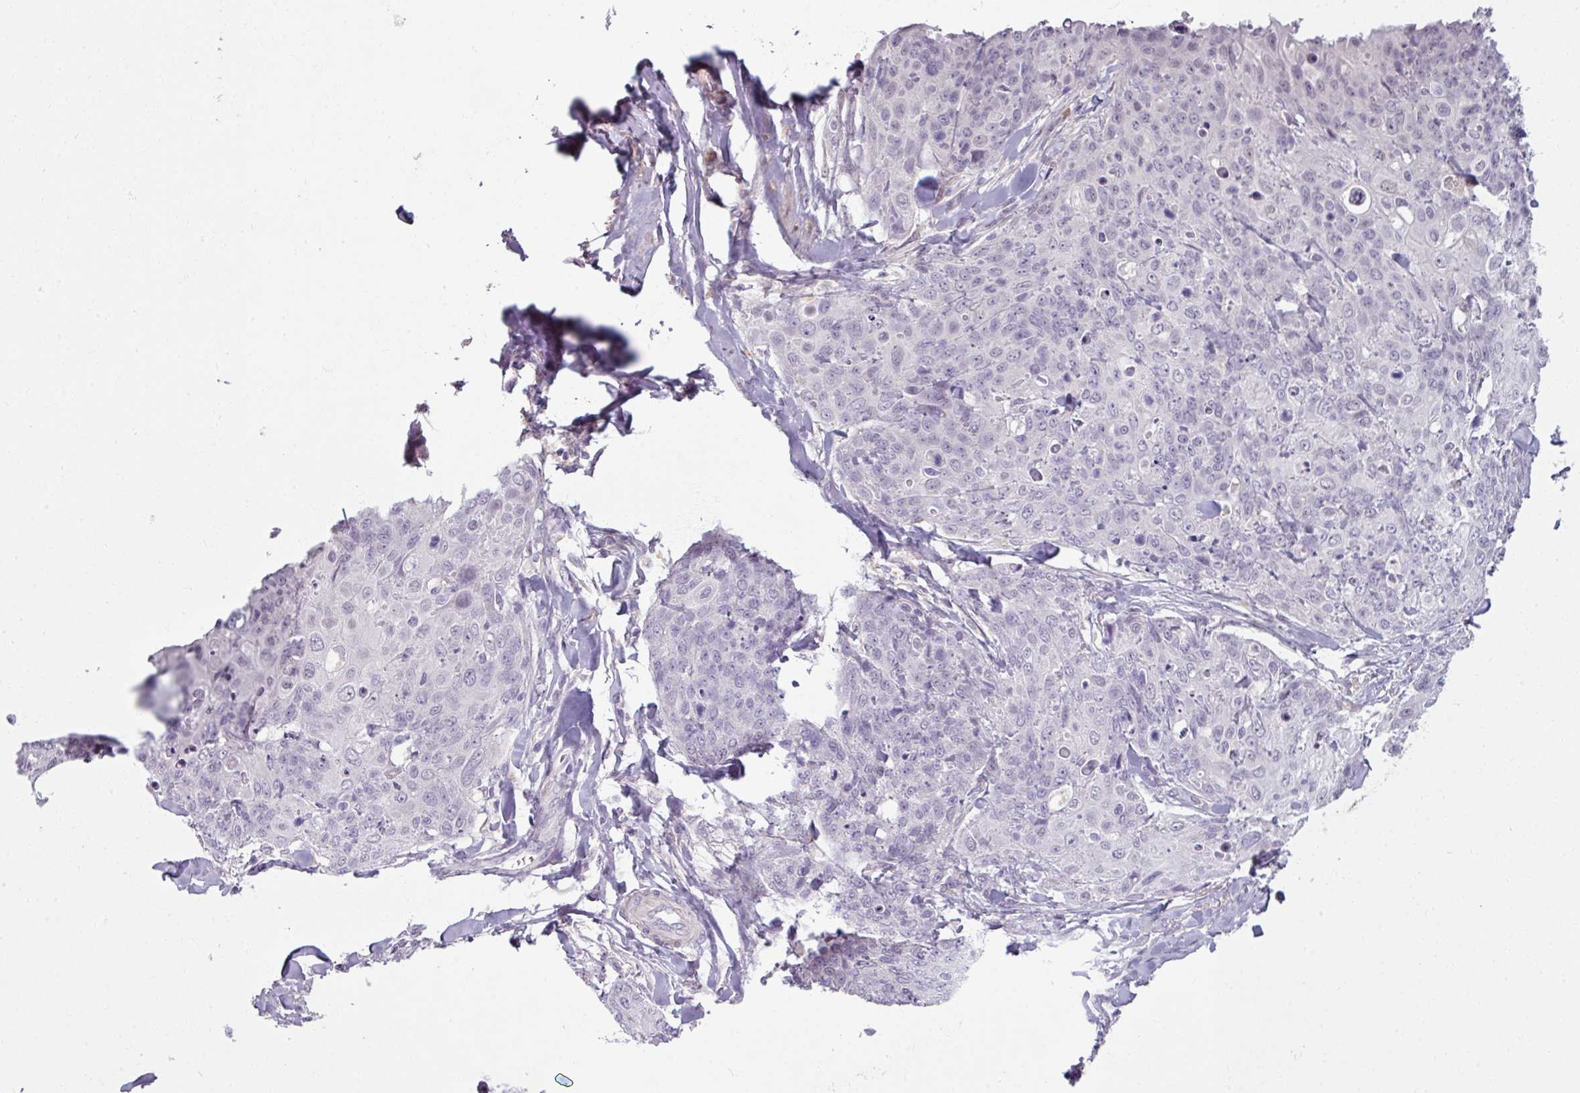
{"staining": {"intensity": "negative", "quantity": "none", "location": "none"}, "tissue": "skin cancer", "cell_type": "Tumor cells", "image_type": "cancer", "snomed": [{"axis": "morphology", "description": "Squamous cell carcinoma, NOS"}, {"axis": "topography", "description": "Skin"}, {"axis": "topography", "description": "Vulva"}], "caption": "Image shows no significant protein expression in tumor cells of skin squamous cell carcinoma.", "gene": "UVSSA", "patient": {"sex": "female", "age": 85}}